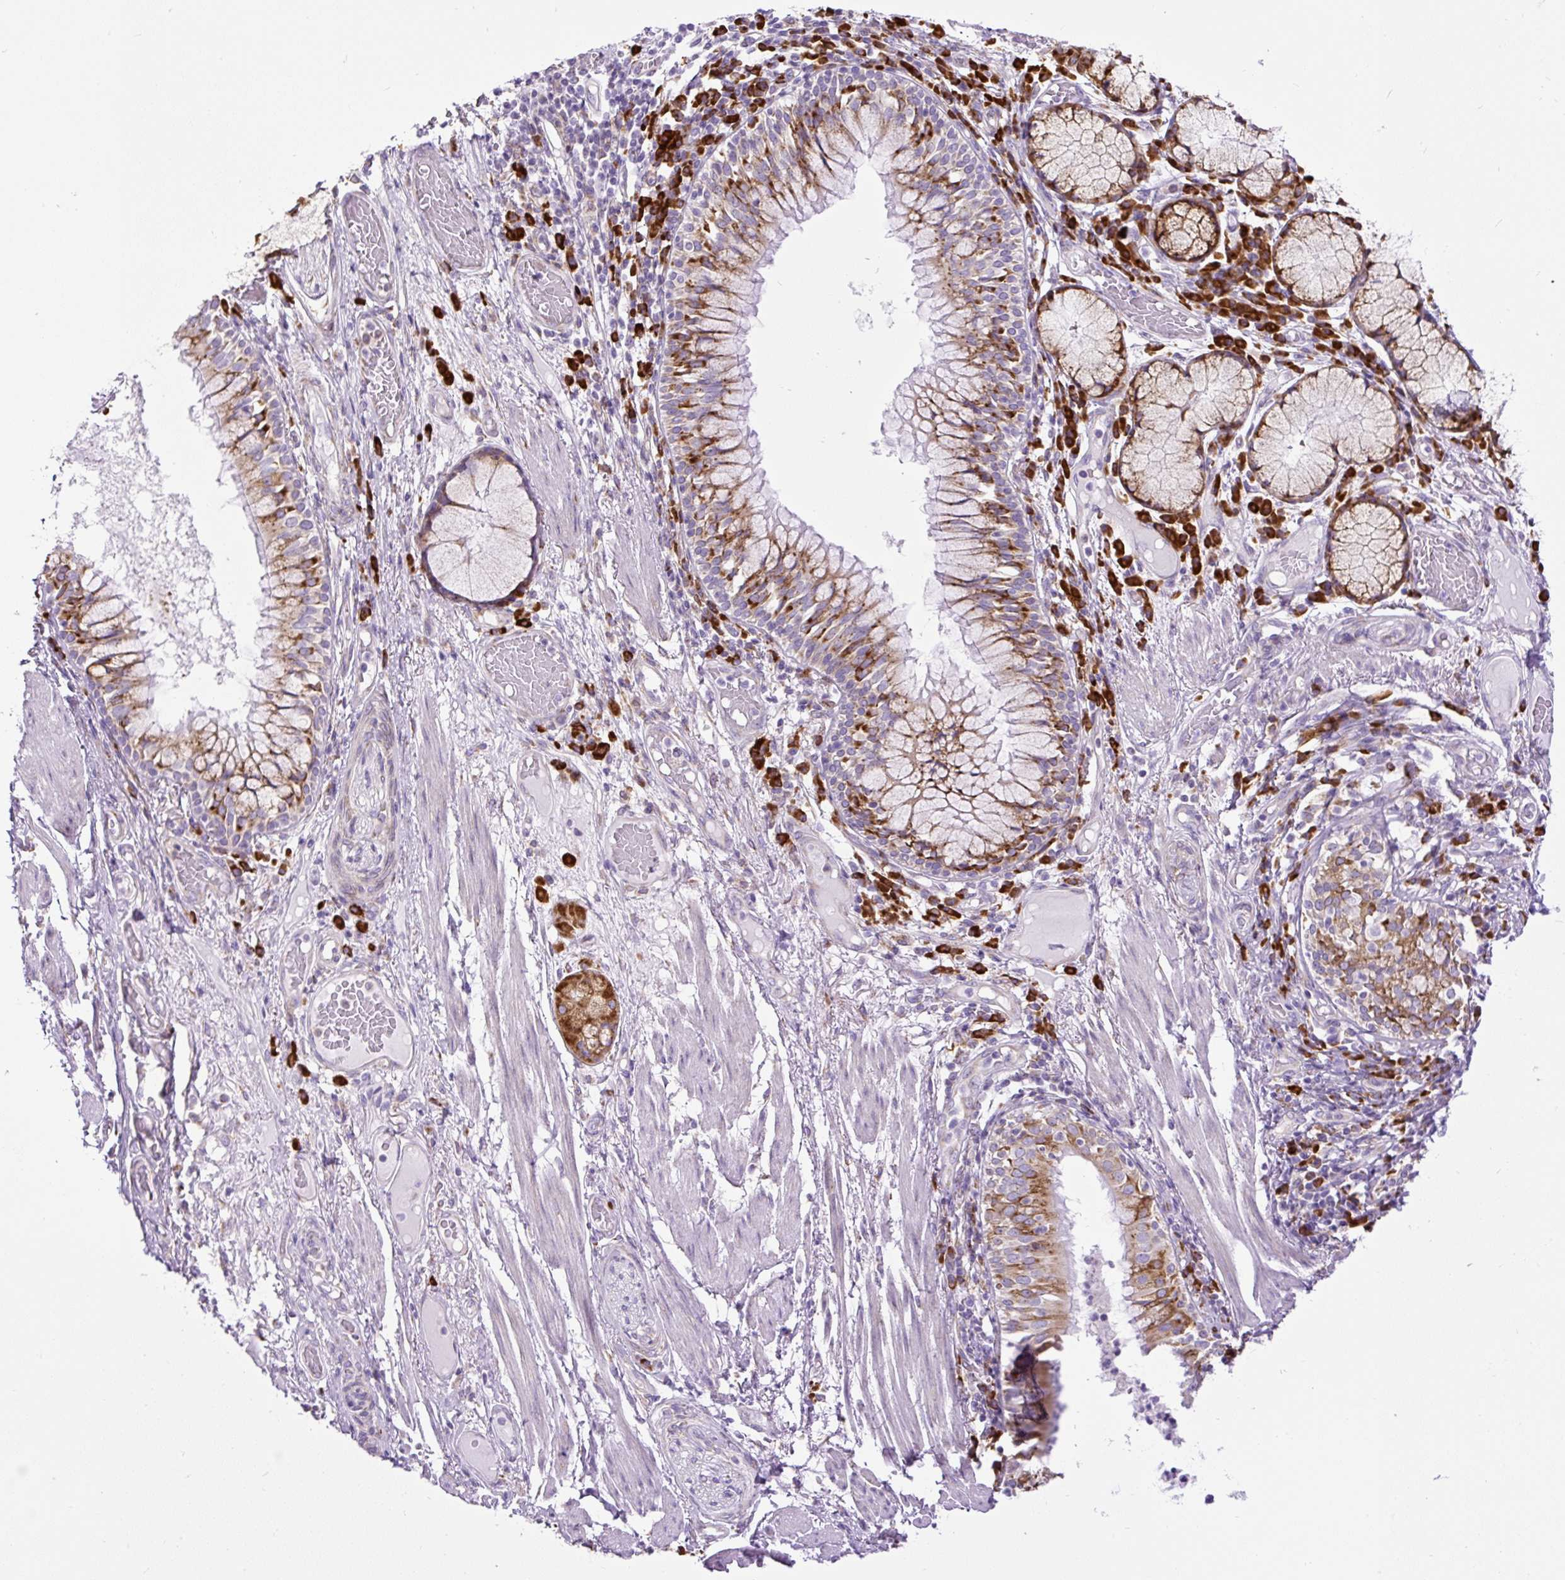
{"staining": {"intensity": "negative", "quantity": "none", "location": "none"}, "tissue": "adipose tissue", "cell_type": "Adipocytes", "image_type": "normal", "snomed": [{"axis": "morphology", "description": "Normal tissue, NOS"}, {"axis": "topography", "description": "Cartilage tissue"}, {"axis": "topography", "description": "Bronchus"}], "caption": "An immunohistochemistry micrograph of normal adipose tissue is shown. There is no staining in adipocytes of adipose tissue.", "gene": "DDOST", "patient": {"sex": "male", "age": 56}}